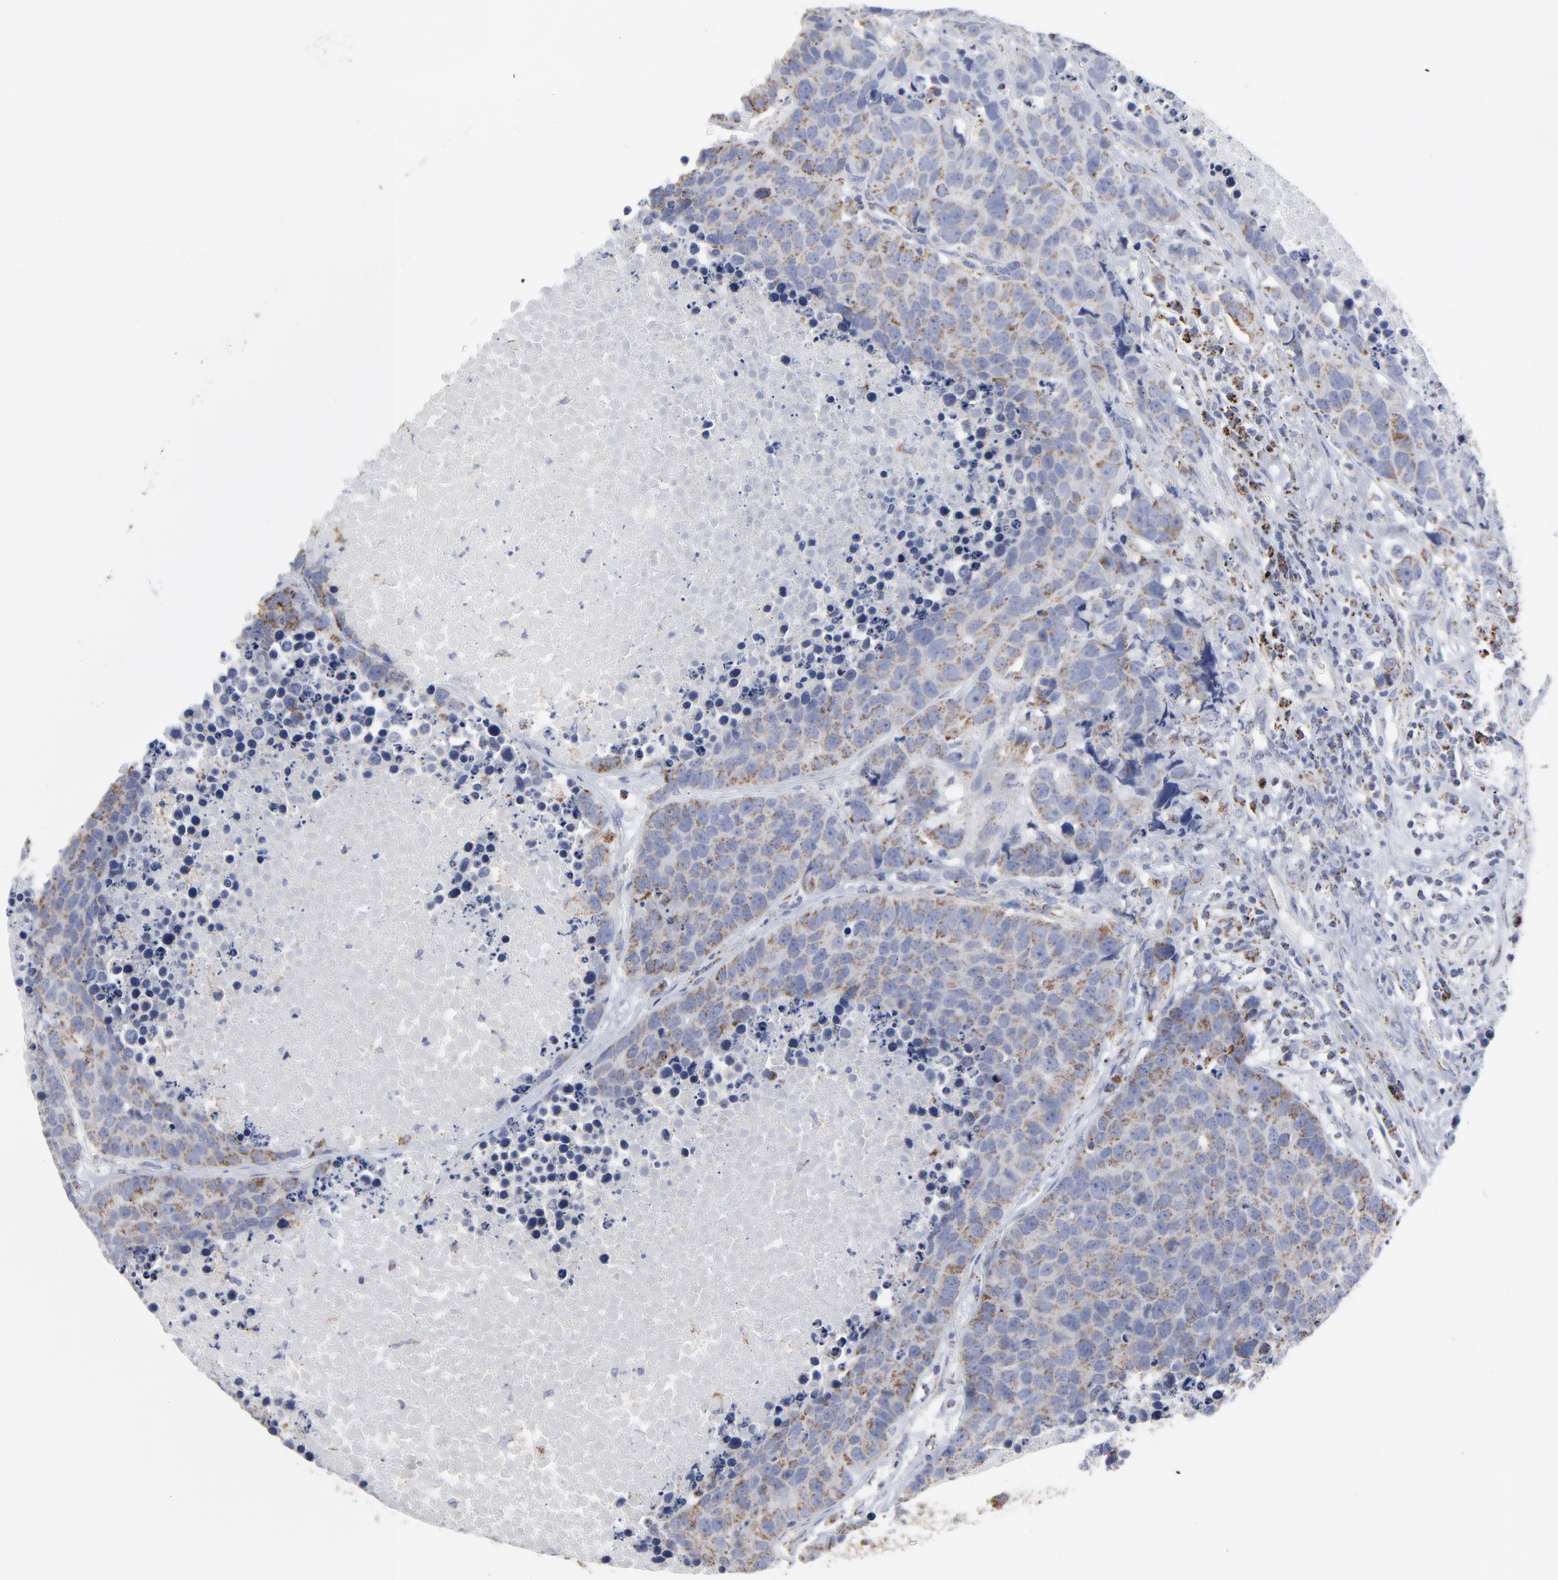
{"staining": {"intensity": "weak", "quantity": "25%-75%", "location": "cytoplasmic/membranous"}, "tissue": "carcinoid", "cell_type": "Tumor cells", "image_type": "cancer", "snomed": [{"axis": "morphology", "description": "Carcinoid, malignant, NOS"}, {"axis": "topography", "description": "Lung"}], "caption": "Immunohistochemistry (DAB (3,3'-diaminobenzidine)) staining of human carcinoid displays weak cytoplasmic/membranous protein staining in about 25%-75% of tumor cells. The protein is shown in brown color, while the nuclei are stained blue.", "gene": "TXNRD2", "patient": {"sex": "male", "age": 60}}